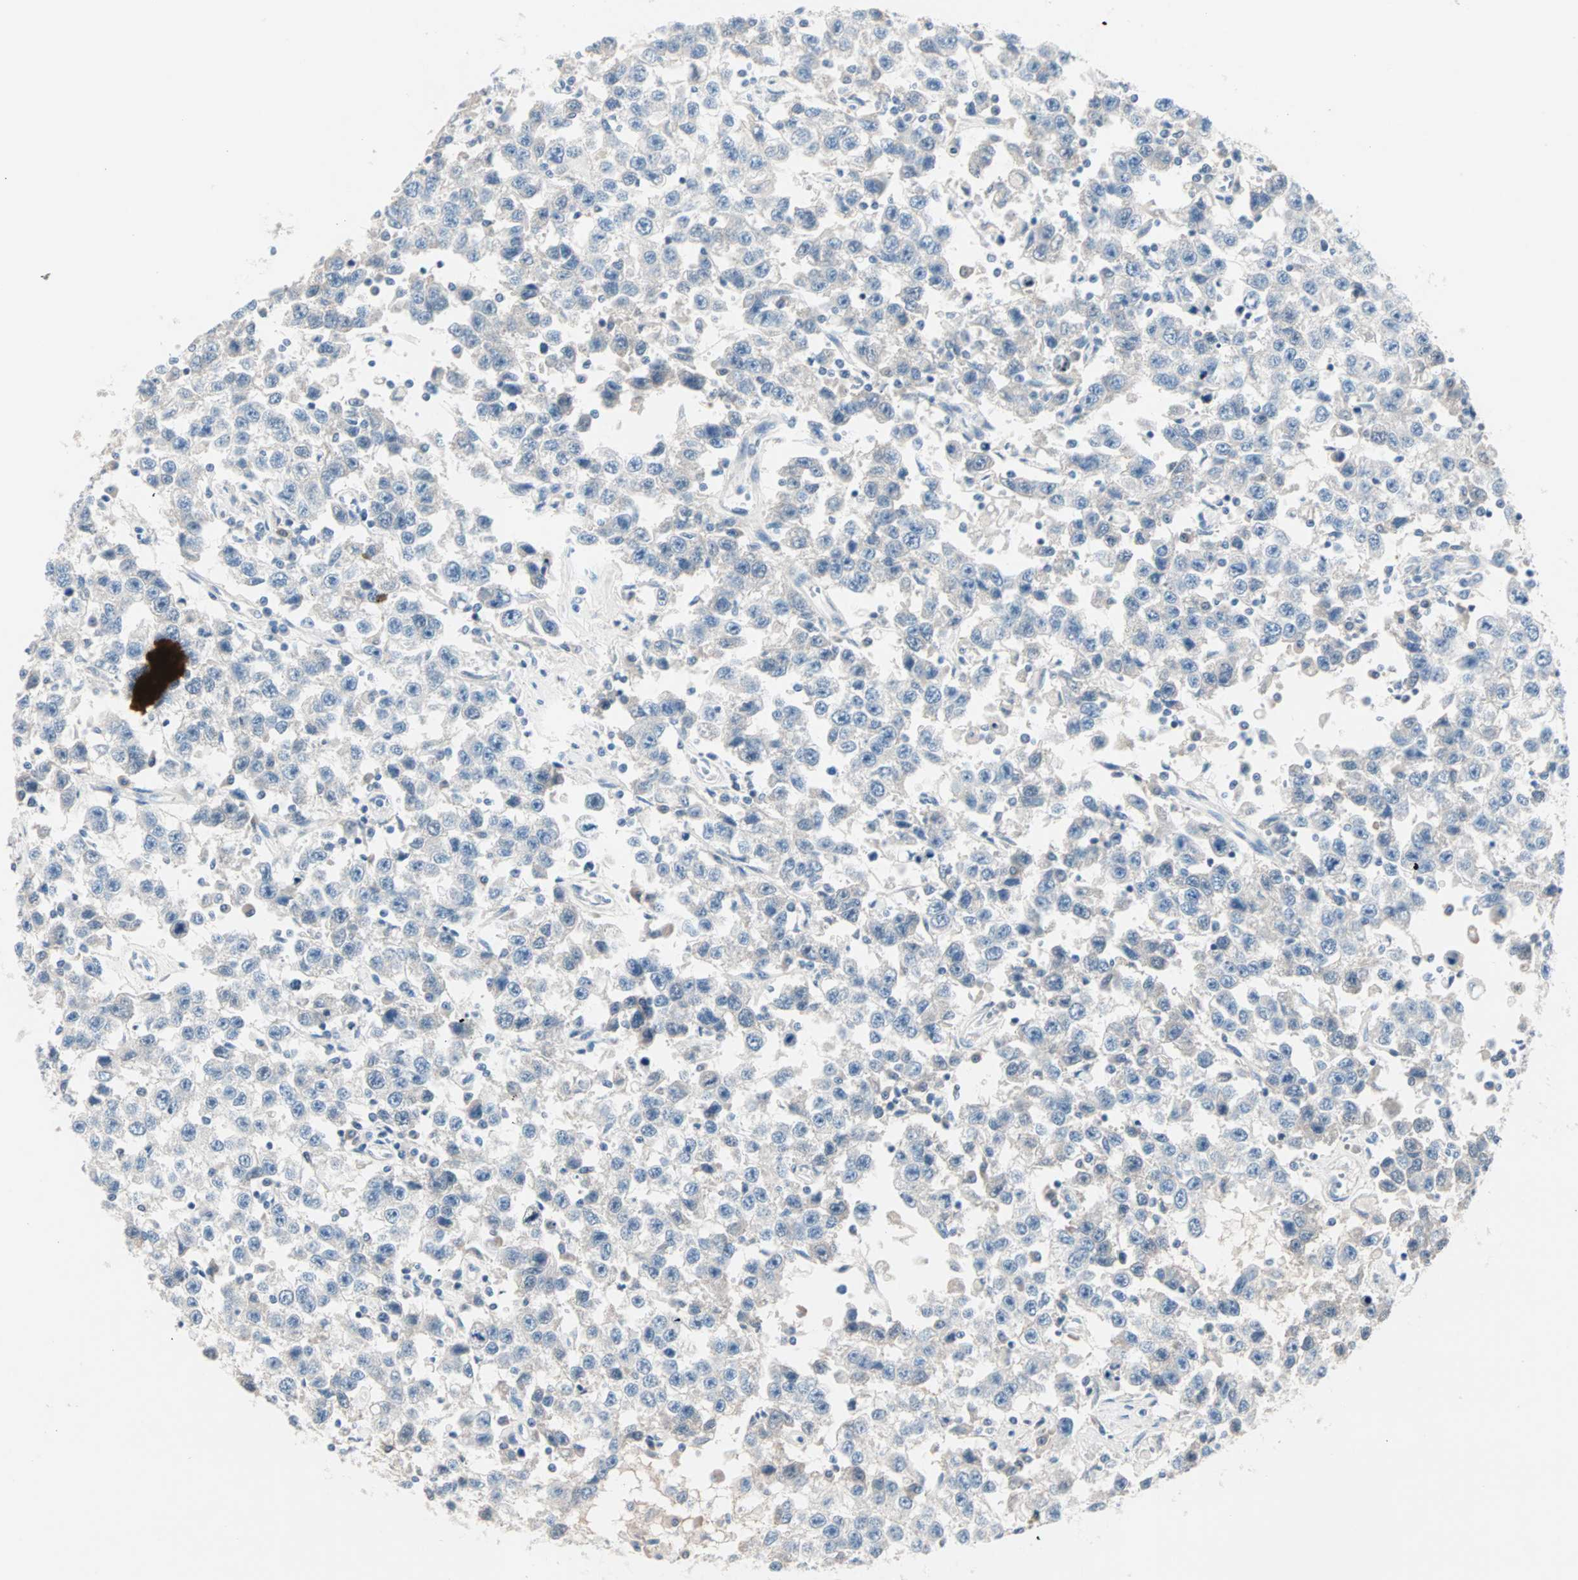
{"staining": {"intensity": "negative", "quantity": "none", "location": "none"}, "tissue": "testis cancer", "cell_type": "Tumor cells", "image_type": "cancer", "snomed": [{"axis": "morphology", "description": "Seminoma, NOS"}, {"axis": "topography", "description": "Testis"}], "caption": "High power microscopy histopathology image of an immunohistochemistry (IHC) micrograph of seminoma (testis), revealing no significant positivity in tumor cells.", "gene": "NEFH", "patient": {"sex": "male", "age": 41}}